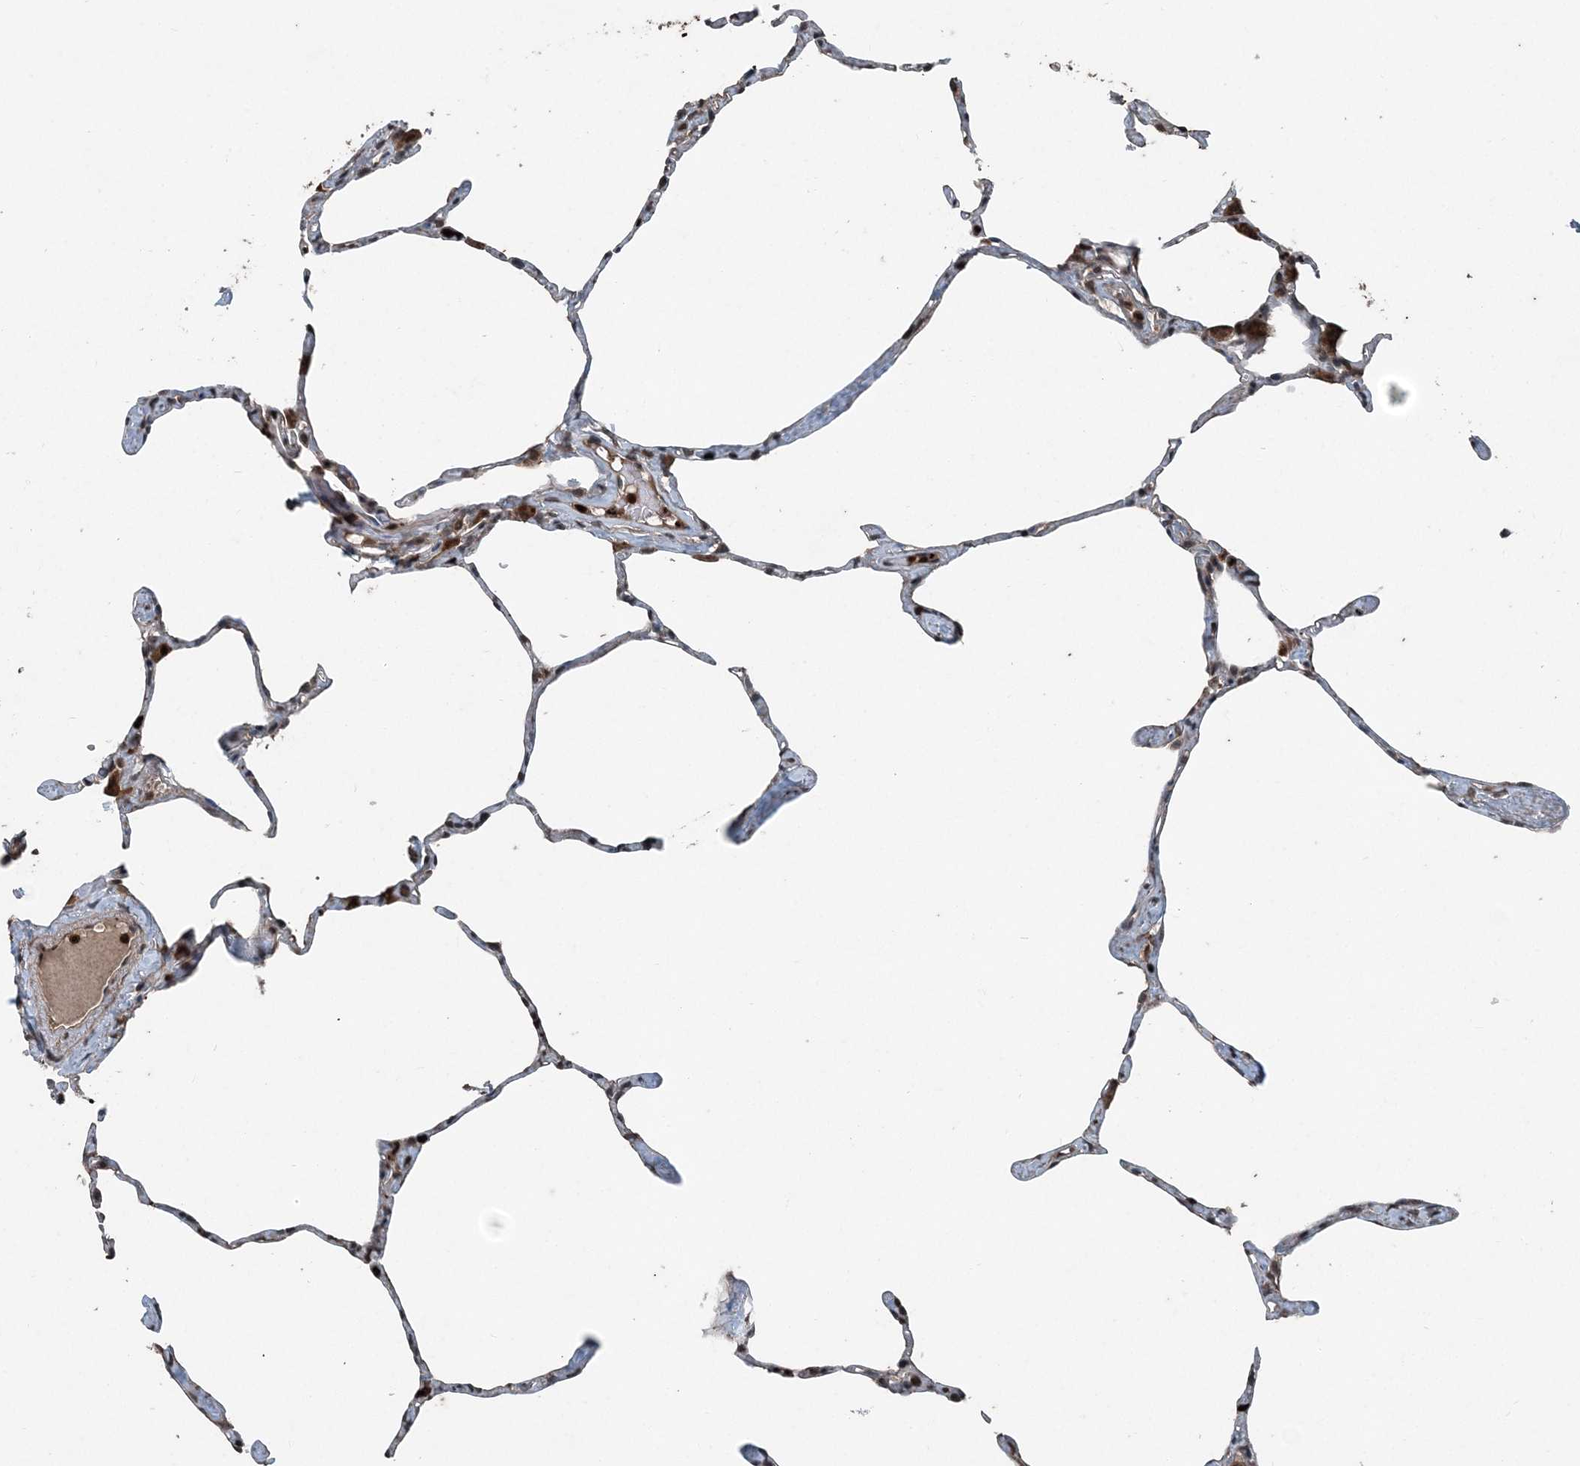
{"staining": {"intensity": "negative", "quantity": "none", "location": "none"}, "tissue": "lung", "cell_type": "Alveolar cells", "image_type": "normal", "snomed": [{"axis": "morphology", "description": "Normal tissue, NOS"}, {"axis": "topography", "description": "Lung"}], "caption": "Alveolar cells are negative for brown protein staining in normal lung.", "gene": "CFL1", "patient": {"sex": "male", "age": 65}}